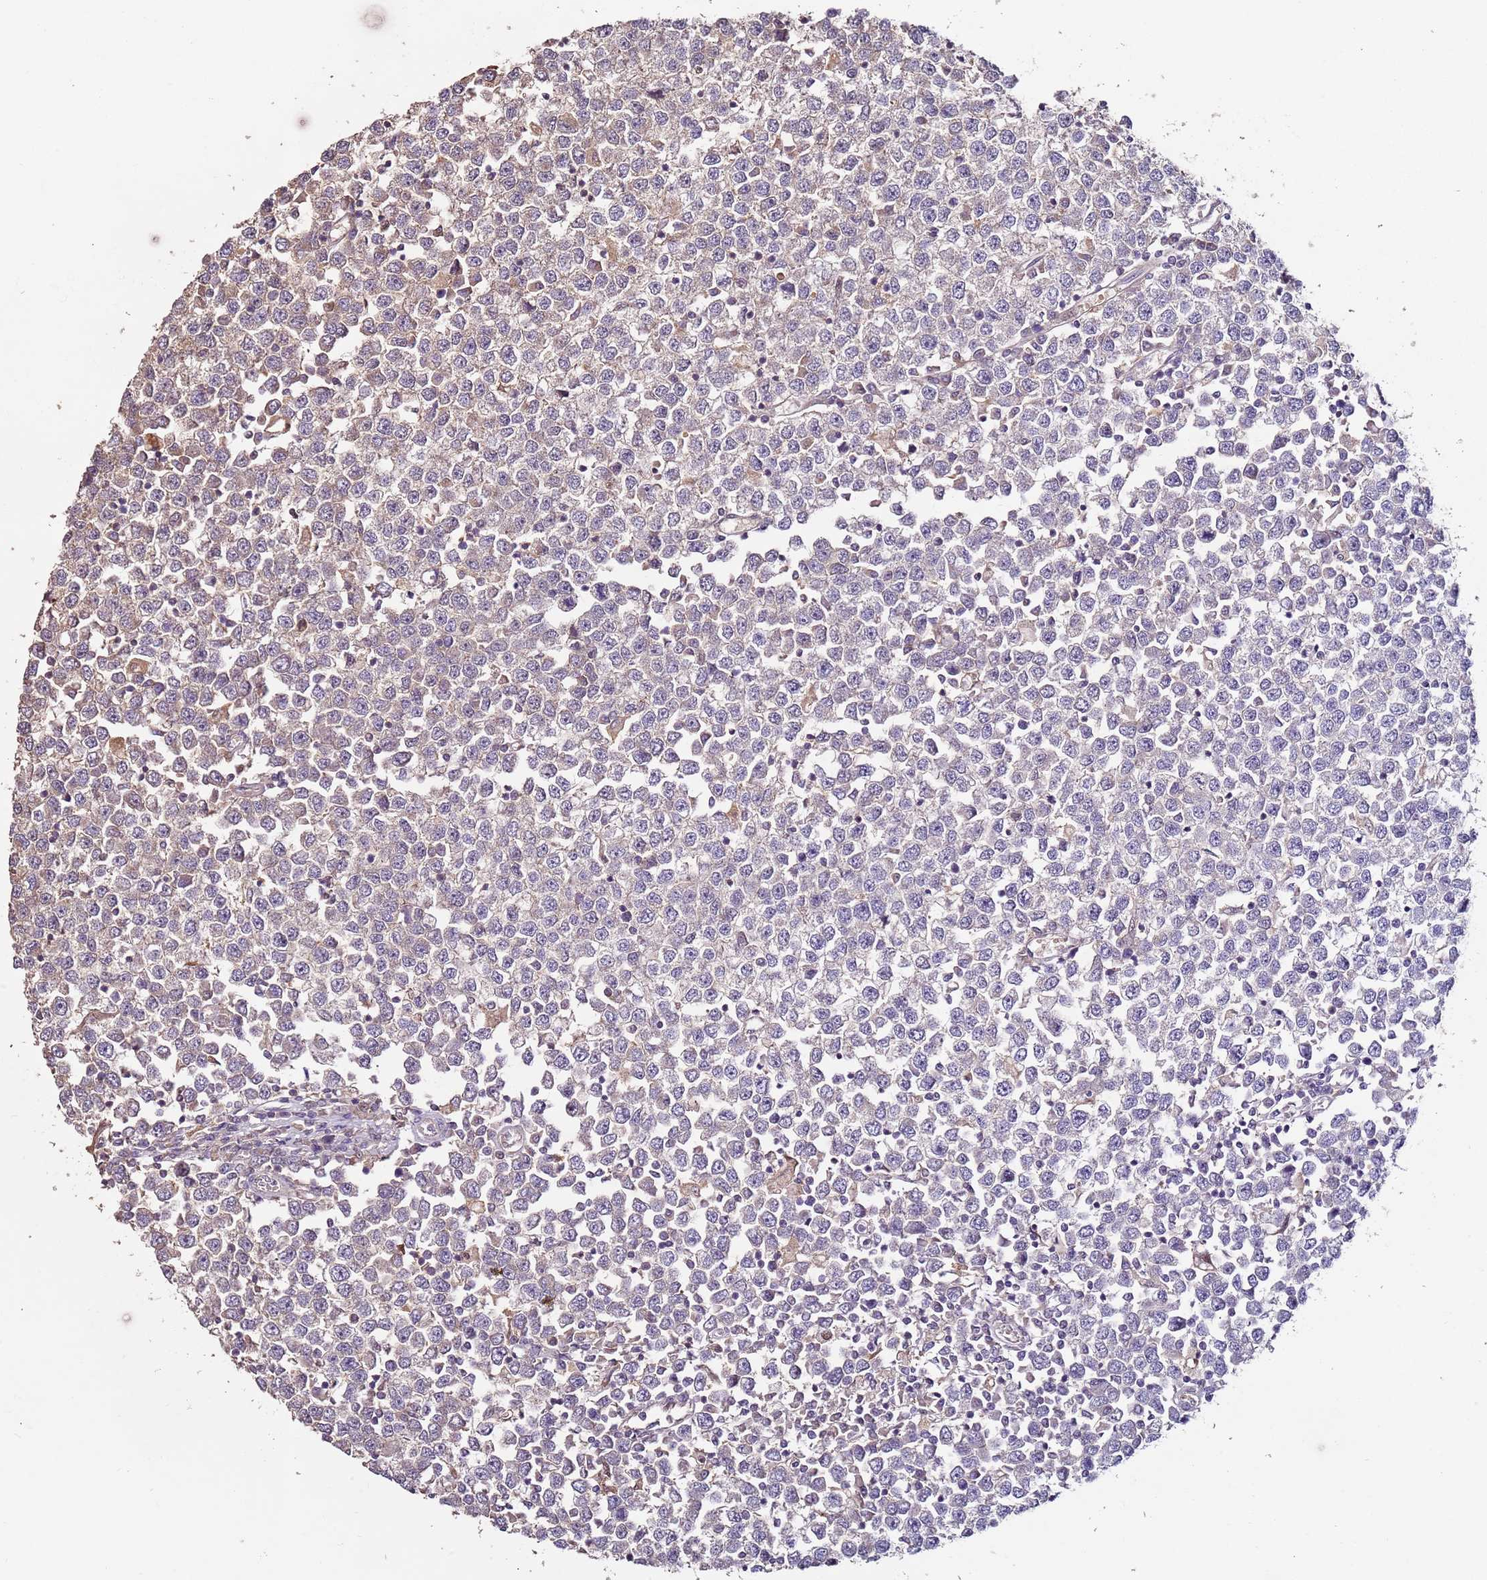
{"staining": {"intensity": "weak", "quantity": "25%-75%", "location": "cytoplasmic/membranous"}, "tissue": "testis cancer", "cell_type": "Tumor cells", "image_type": "cancer", "snomed": [{"axis": "morphology", "description": "Seminoma, NOS"}, {"axis": "topography", "description": "Testis"}], "caption": "Weak cytoplasmic/membranous staining is appreciated in approximately 25%-75% of tumor cells in testis cancer (seminoma).", "gene": "MDH1", "patient": {"sex": "male", "age": 65}}